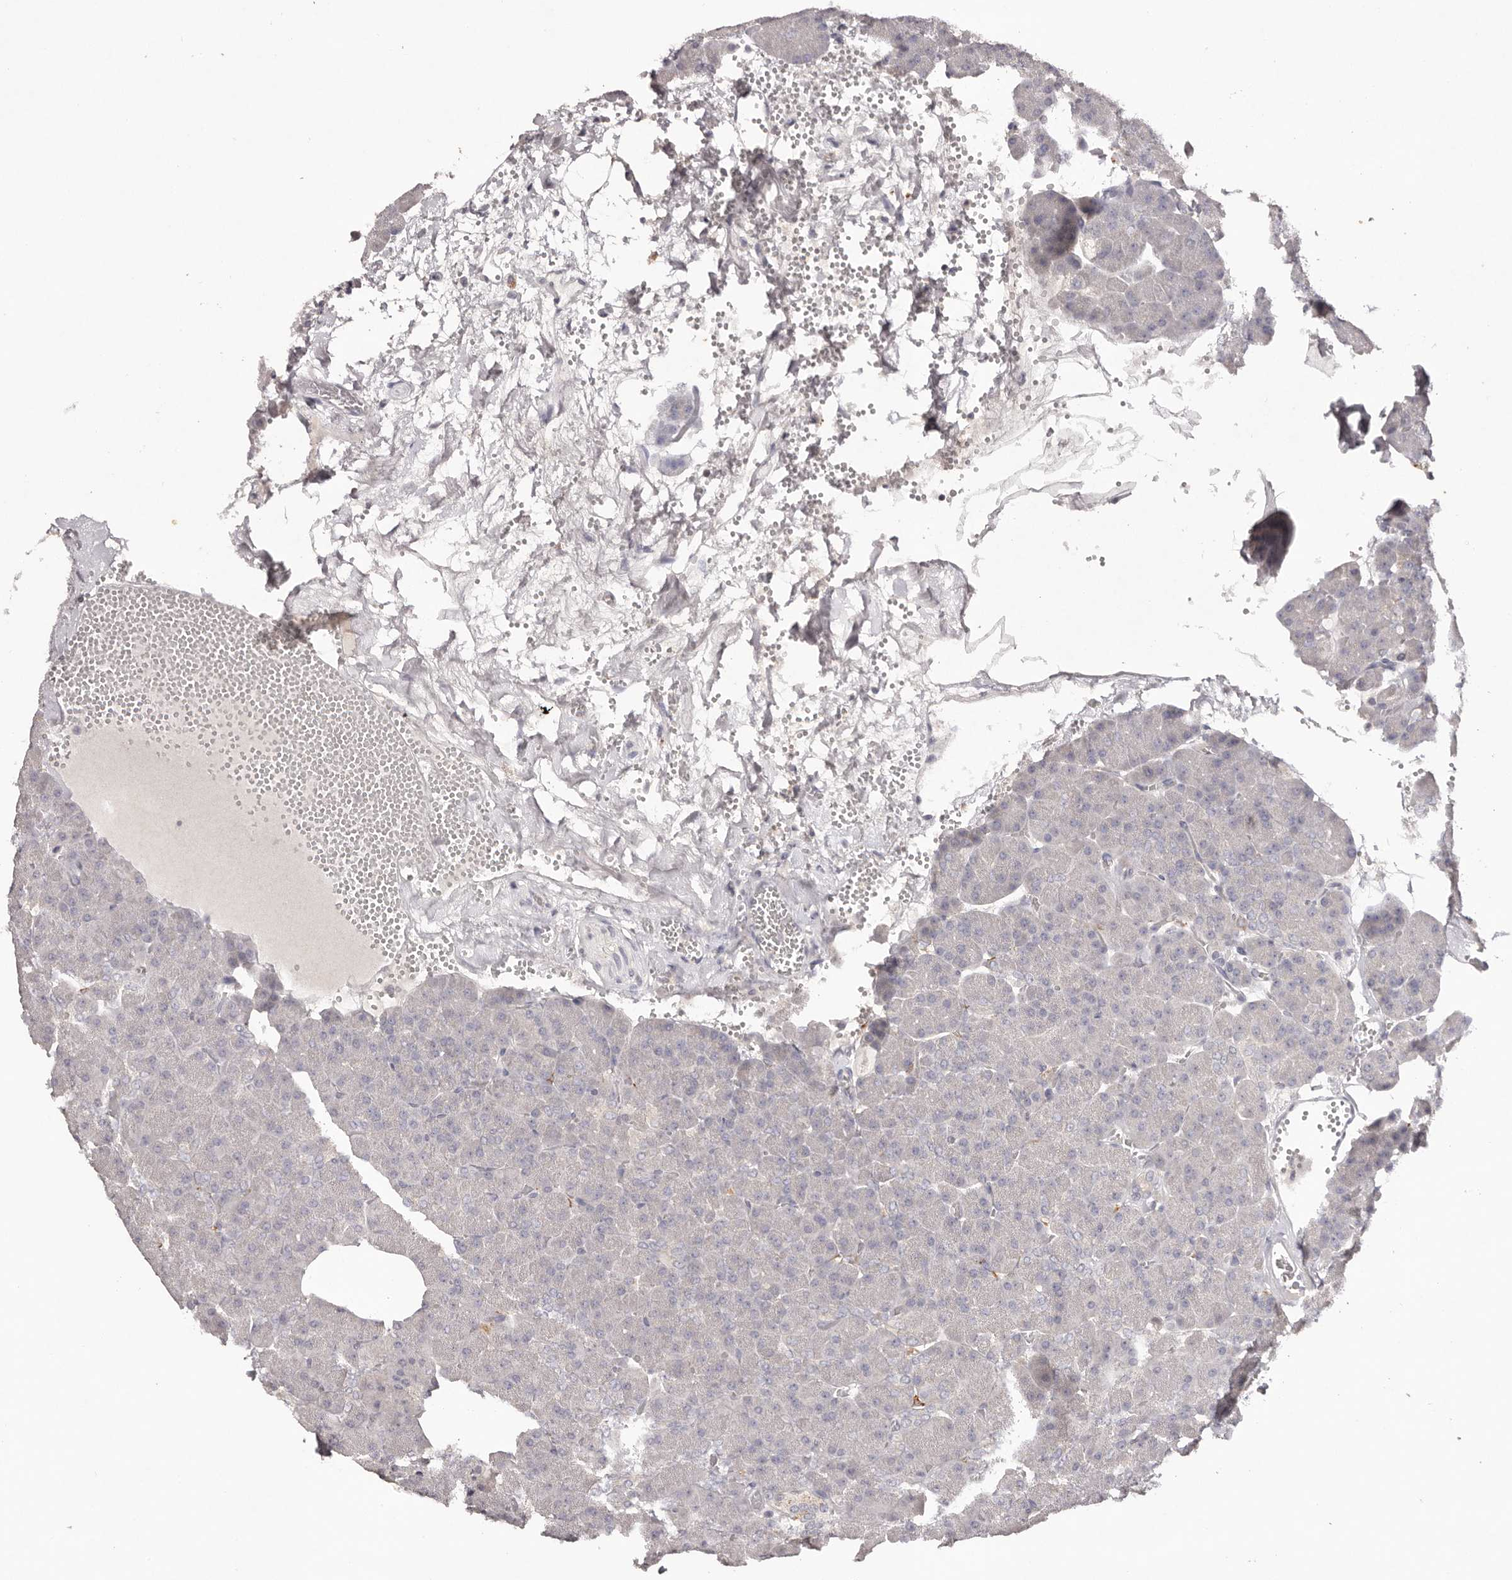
{"staining": {"intensity": "negative", "quantity": "none", "location": "none"}, "tissue": "pancreas", "cell_type": "Exocrine glandular cells", "image_type": "normal", "snomed": [{"axis": "morphology", "description": "Normal tissue, NOS"}, {"axis": "morphology", "description": "Carcinoid, malignant, NOS"}, {"axis": "topography", "description": "Pancreas"}], "caption": "The immunohistochemistry image has no significant expression in exocrine glandular cells of pancreas.", "gene": "SCUBE2", "patient": {"sex": "female", "age": 35}}